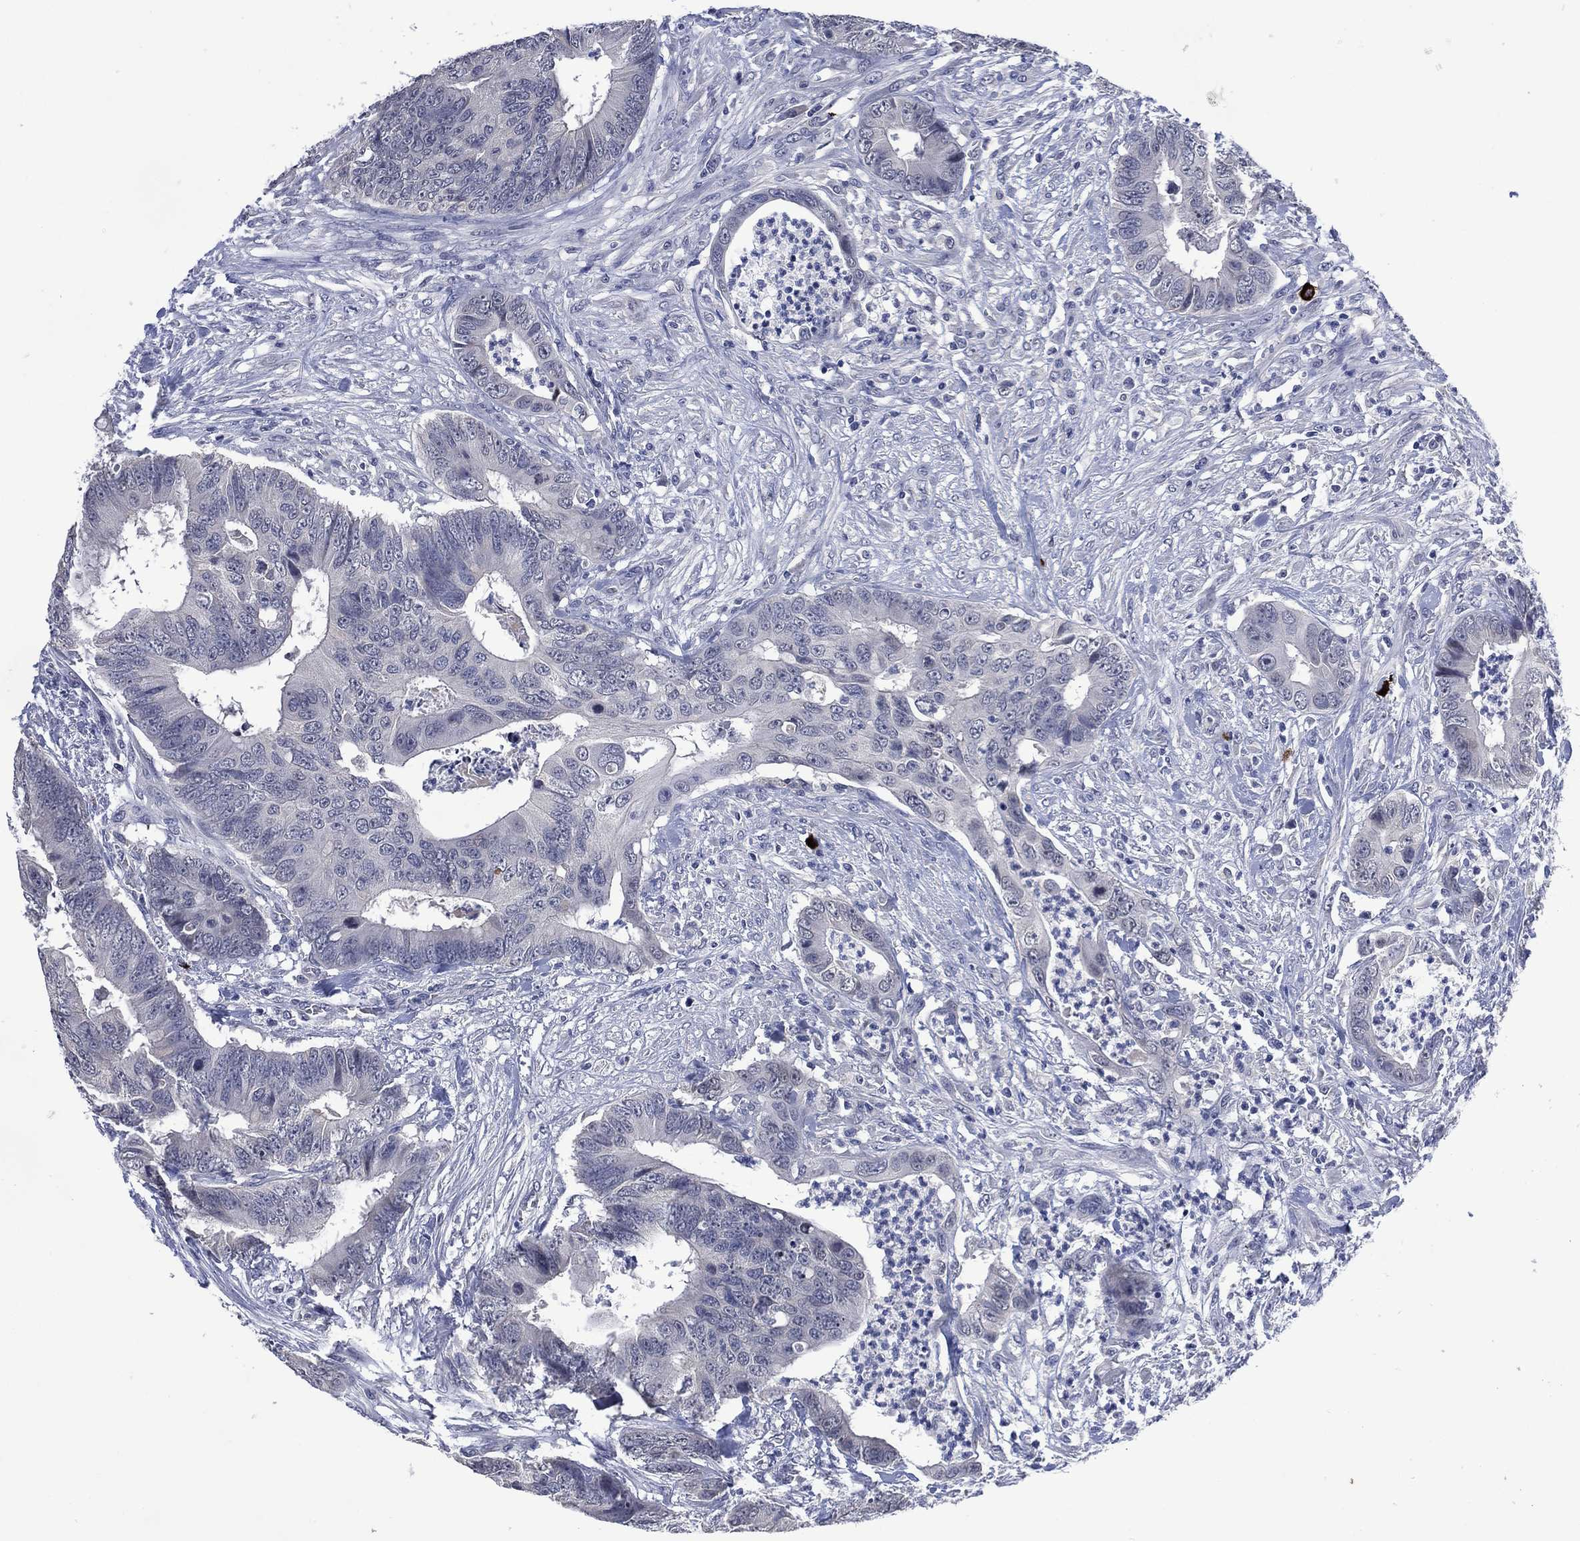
{"staining": {"intensity": "negative", "quantity": "none", "location": "none"}, "tissue": "colorectal cancer", "cell_type": "Tumor cells", "image_type": "cancer", "snomed": [{"axis": "morphology", "description": "Adenocarcinoma, NOS"}, {"axis": "topography", "description": "Colon"}], "caption": "Image shows no significant protein expression in tumor cells of colorectal cancer (adenocarcinoma).", "gene": "USP26", "patient": {"sex": "male", "age": 84}}